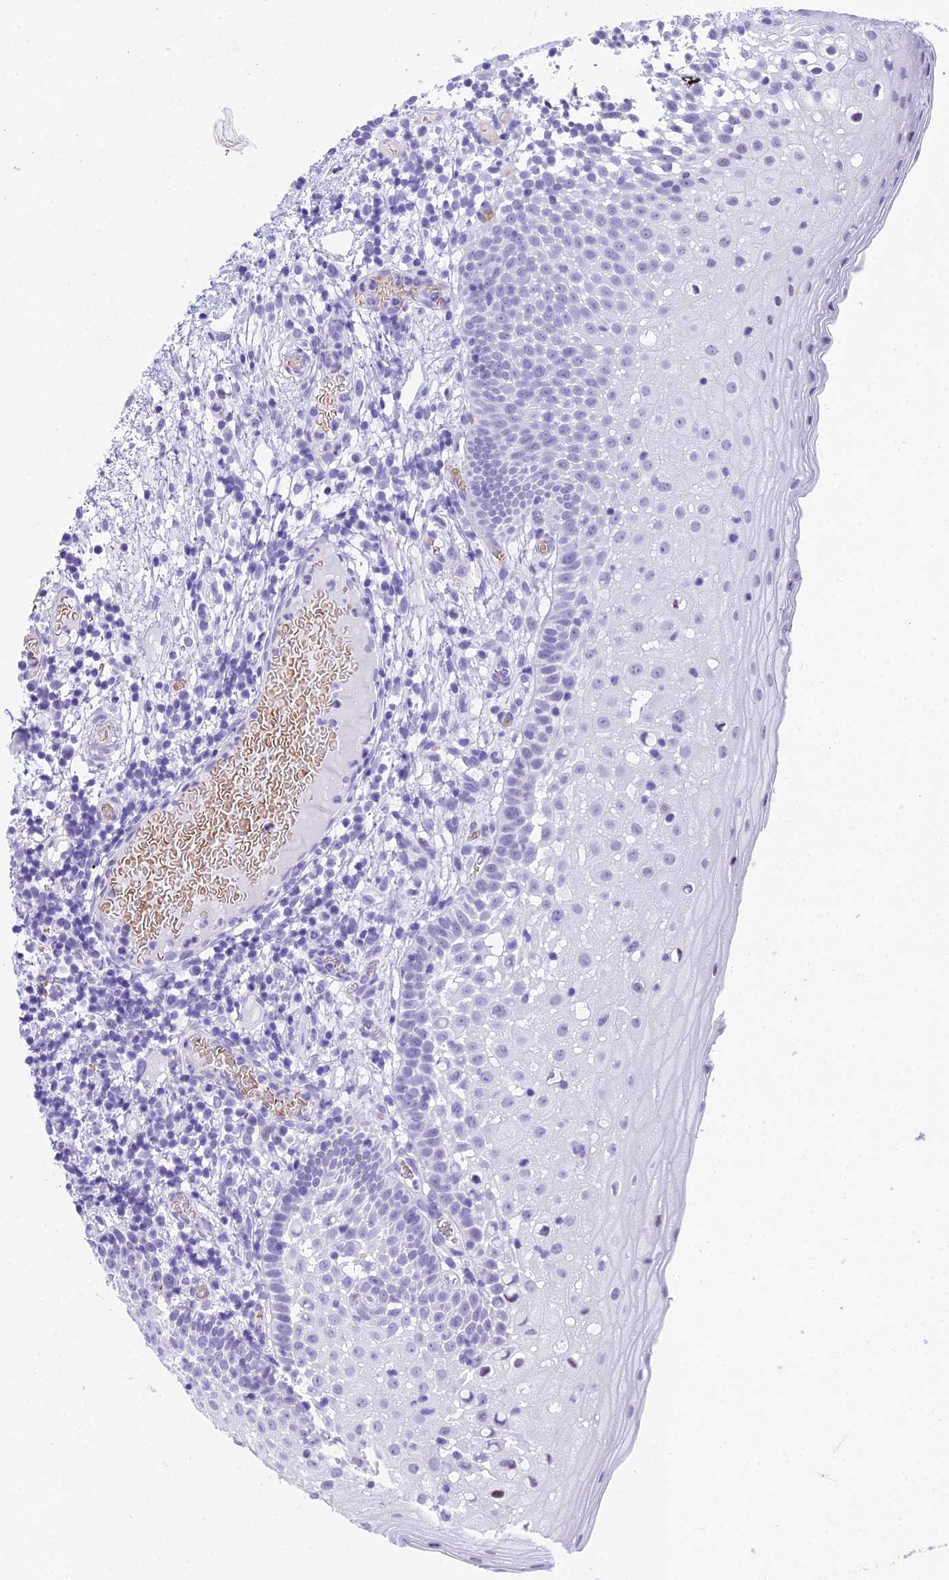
{"staining": {"intensity": "negative", "quantity": "none", "location": "none"}, "tissue": "oral mucosa", "cell_type": "Squamous epithelial cells", "image_type": "normal", "snomed": [{"axis": "morphology", "description": "Normal tissue, NOS"}, {"axis": "topography", "description": "Oral tissue"}], "caption": "The IHC histopathology image has no significant positivity in squamous epithelial cells of oral mucosa.", "gene": "RNPS1", "patient": {"sex": "female", "age": 69}}